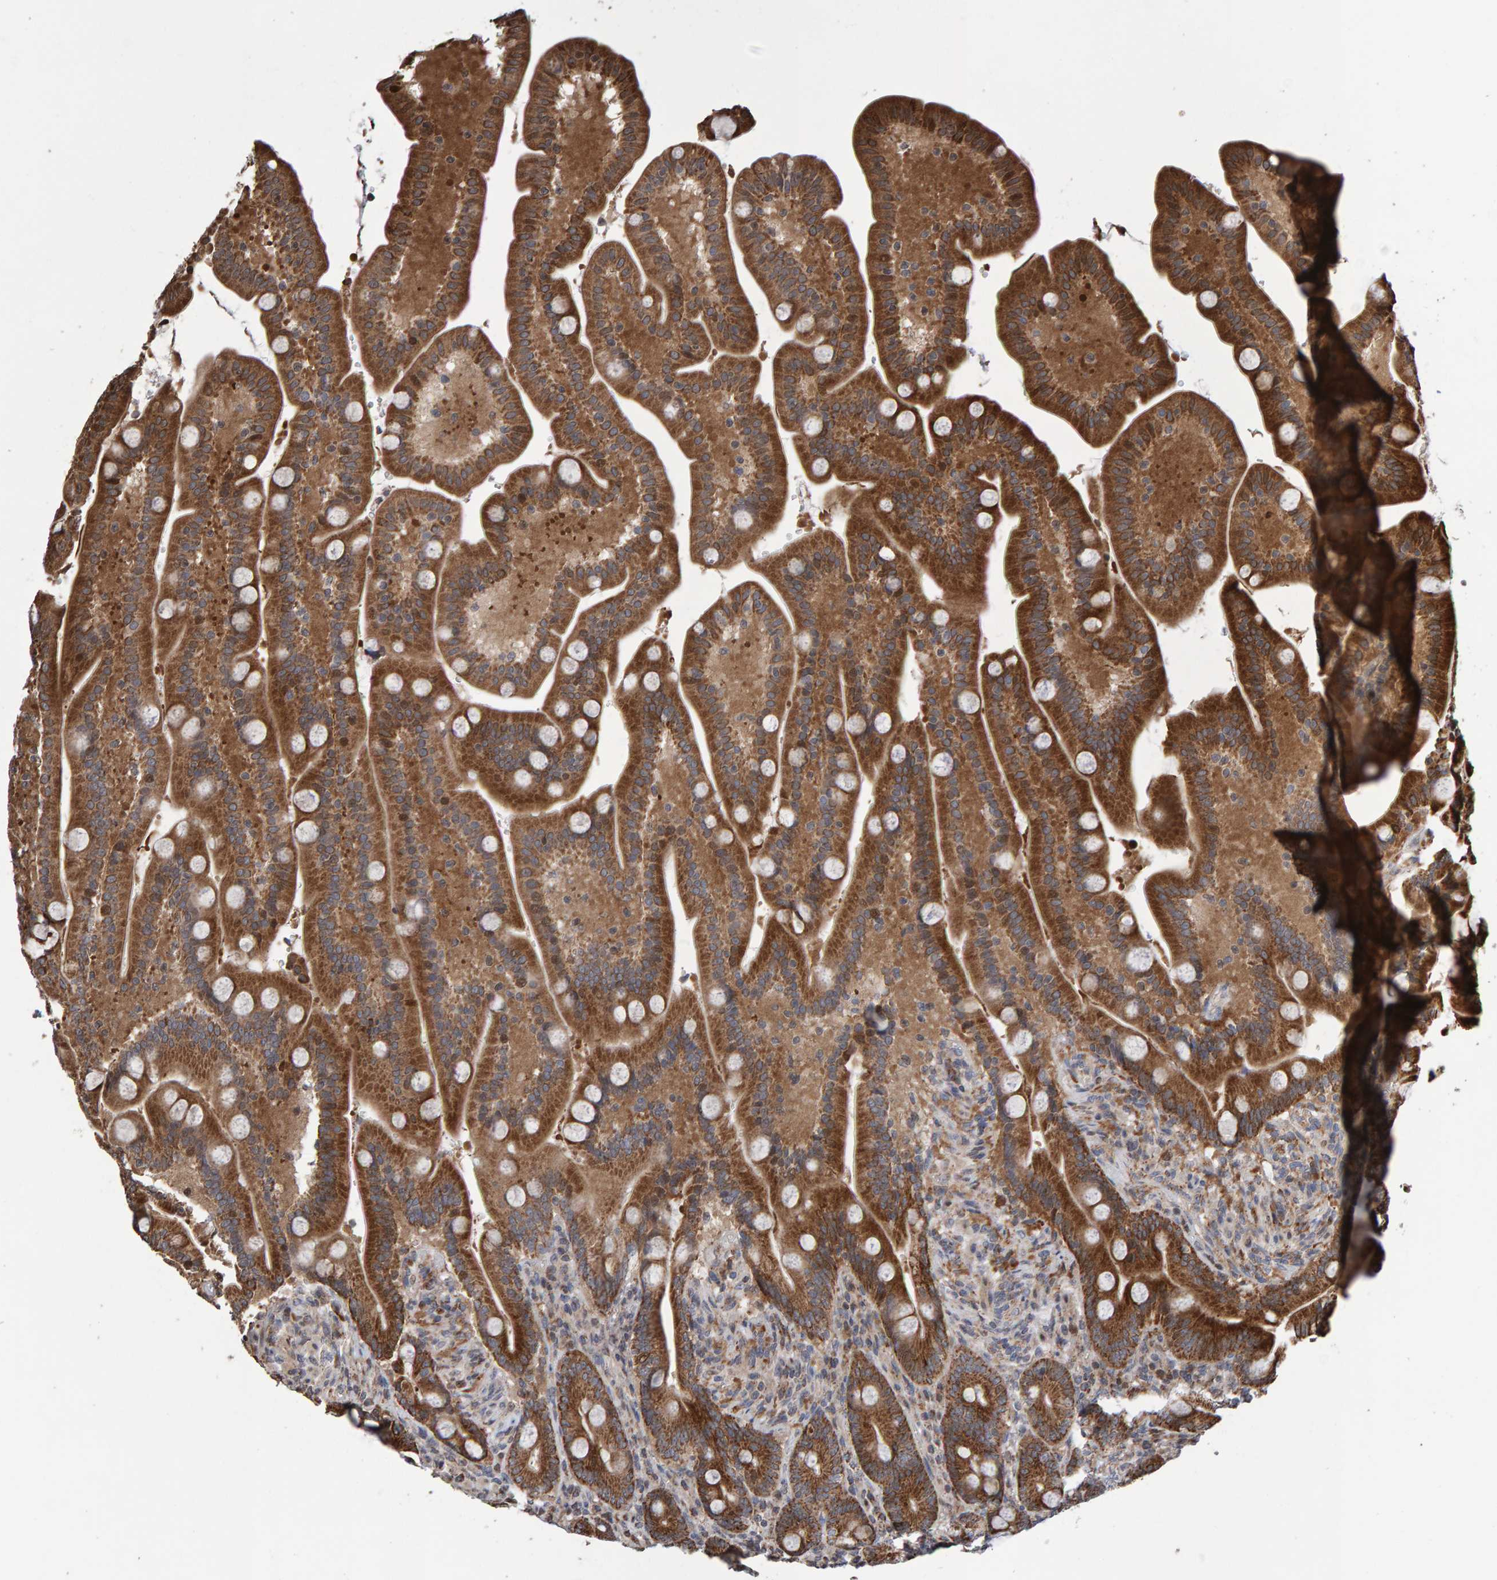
{"staining": {"intensity": "strong", "quantity": ">75%", "location": "cytoplasmic/membranous"}, "tissue": "duodenum", "cell_type": "Glandular cells", "image_type": "normal", "snomed": [{"axis": "morphology", "description": "Normal tissue, NOS"}, {"axis": "topography", "description": "Duodenum"}], "caption": "Brown immunohistochemical staining in benign human duodenum exhibits strong cytoplasmic/membranous positivity in about >75% of glandular cells.", "gene": "PECR", "patient": {"sex": "male", "age": 54}}